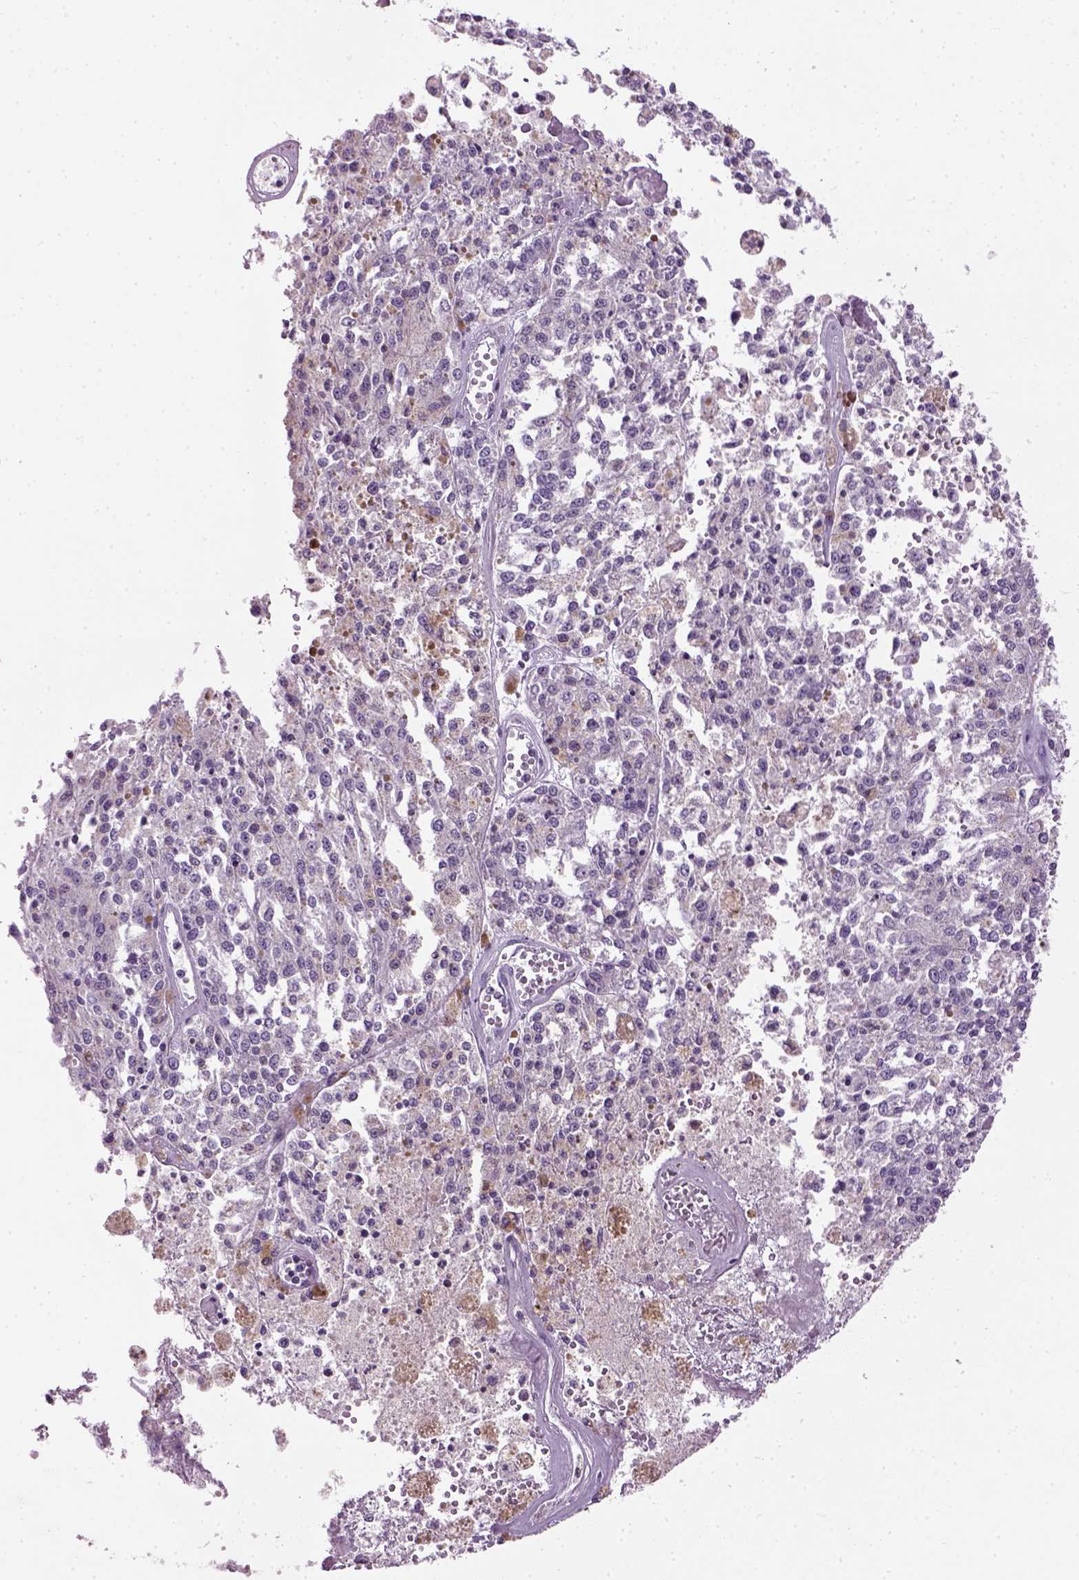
{"staining": {"intensity": "negative", "quantity": "none", "location": "none"}, "tissue": "melanoma", "cell_type": "Tumor cells", "image_type": "cancer", "snomed": [{"axis": "morphology", "description": "Malignant melanoma, Metastatic site"}, {"axis": "topography", "description": "Lymph node"}], "caption": "Malignant melanoma (metastatic site) was stained to show a protein in brown. There is no significant staining in tumor cells.", "gene": "GABRB2", "patient": {"sex": "female", "age": 64}}